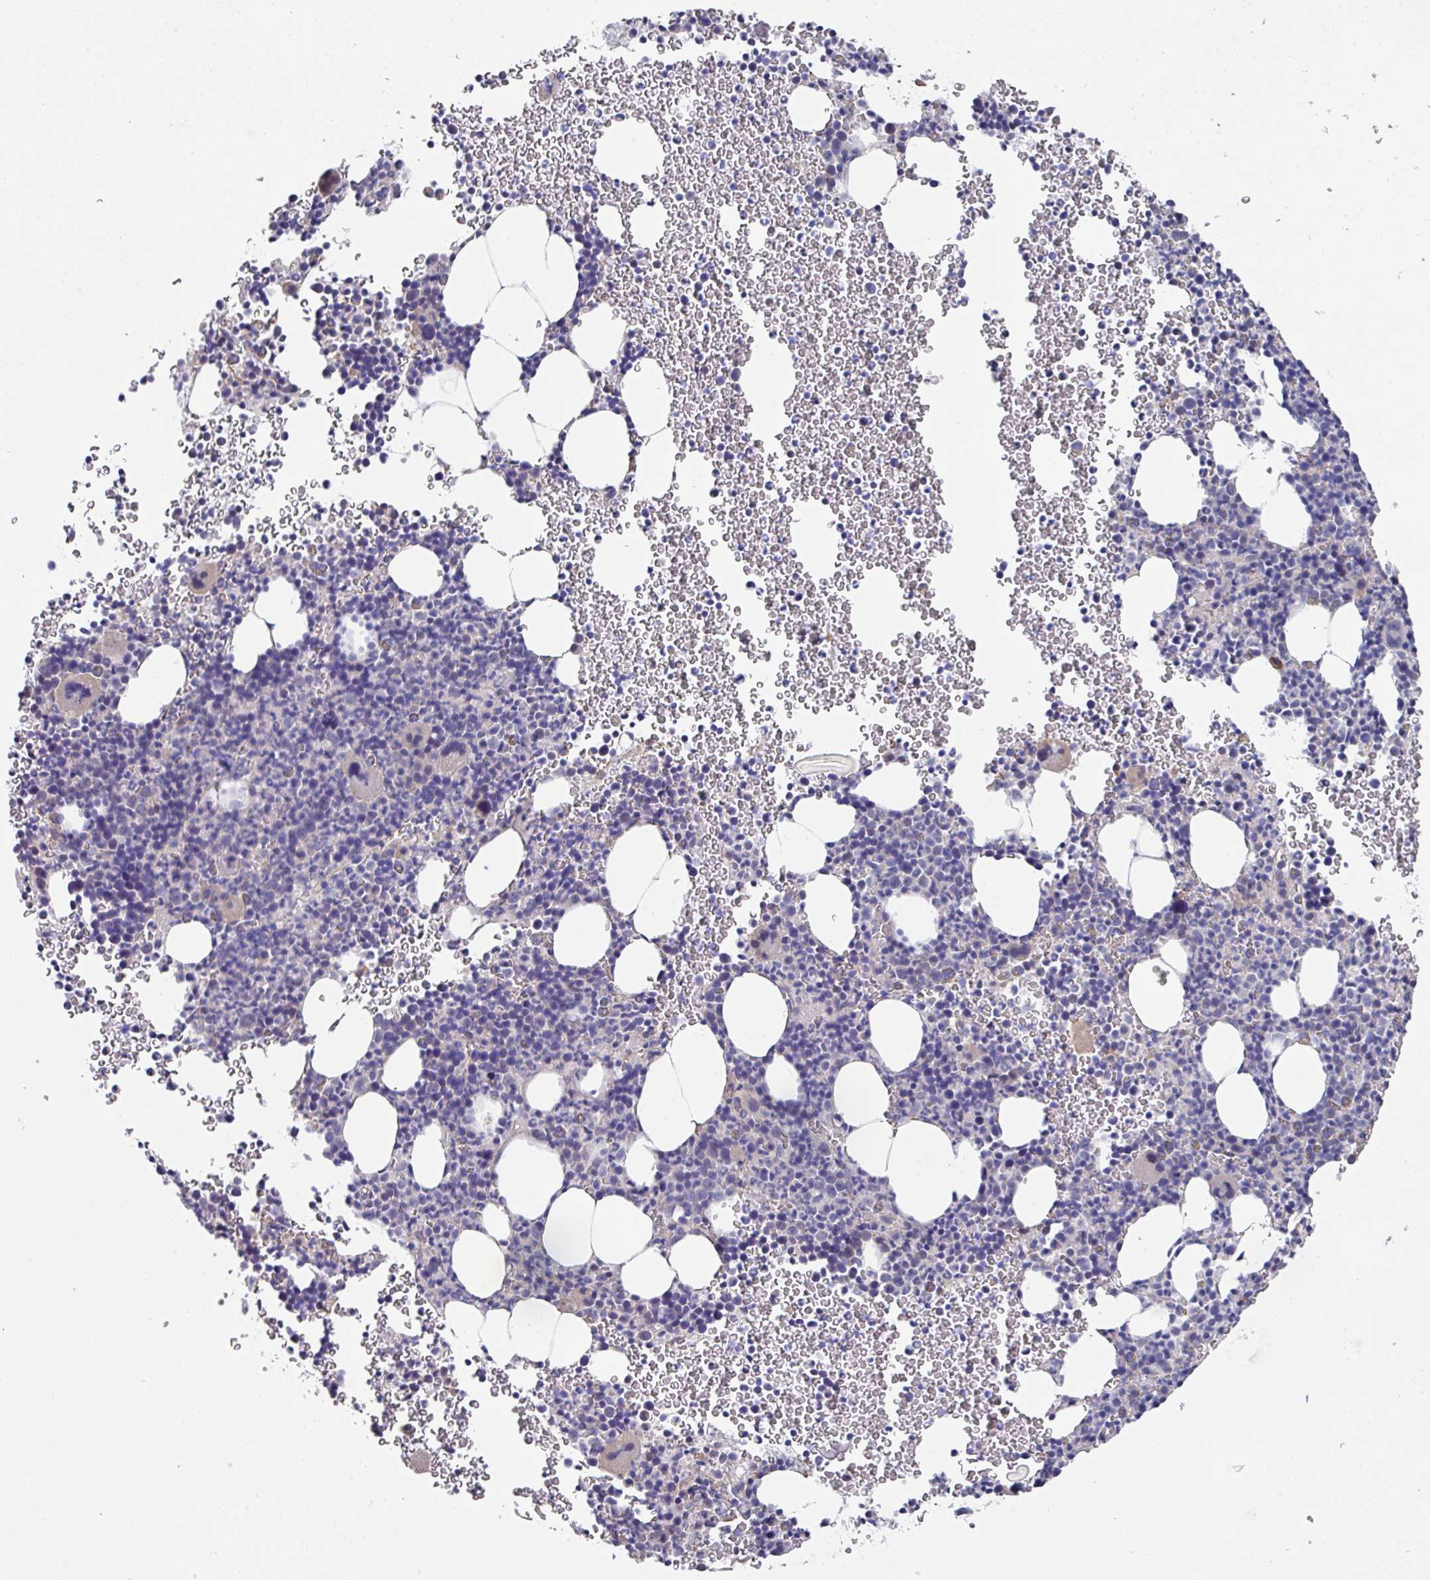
{"staining": {"intensity": "negative", "quantity": "none", "location": "none"}, "tissue": "bone marrow", "cell_type": "Hematopoietic cells", "image_type": "normal", "snomed": [{"axis": "morphology", "description": "Normal tissue, NOS"}, {"axis": "topography", "description": "Bone marrow"}], "caption": "DAB (3,3'-diaminobenzidine) immunohistochemical staining of benign bone marrow displays no significant positivity in hematopoietic cells.", "gene": "PRR5", "patient": {"sex": "male", "age": 61}}